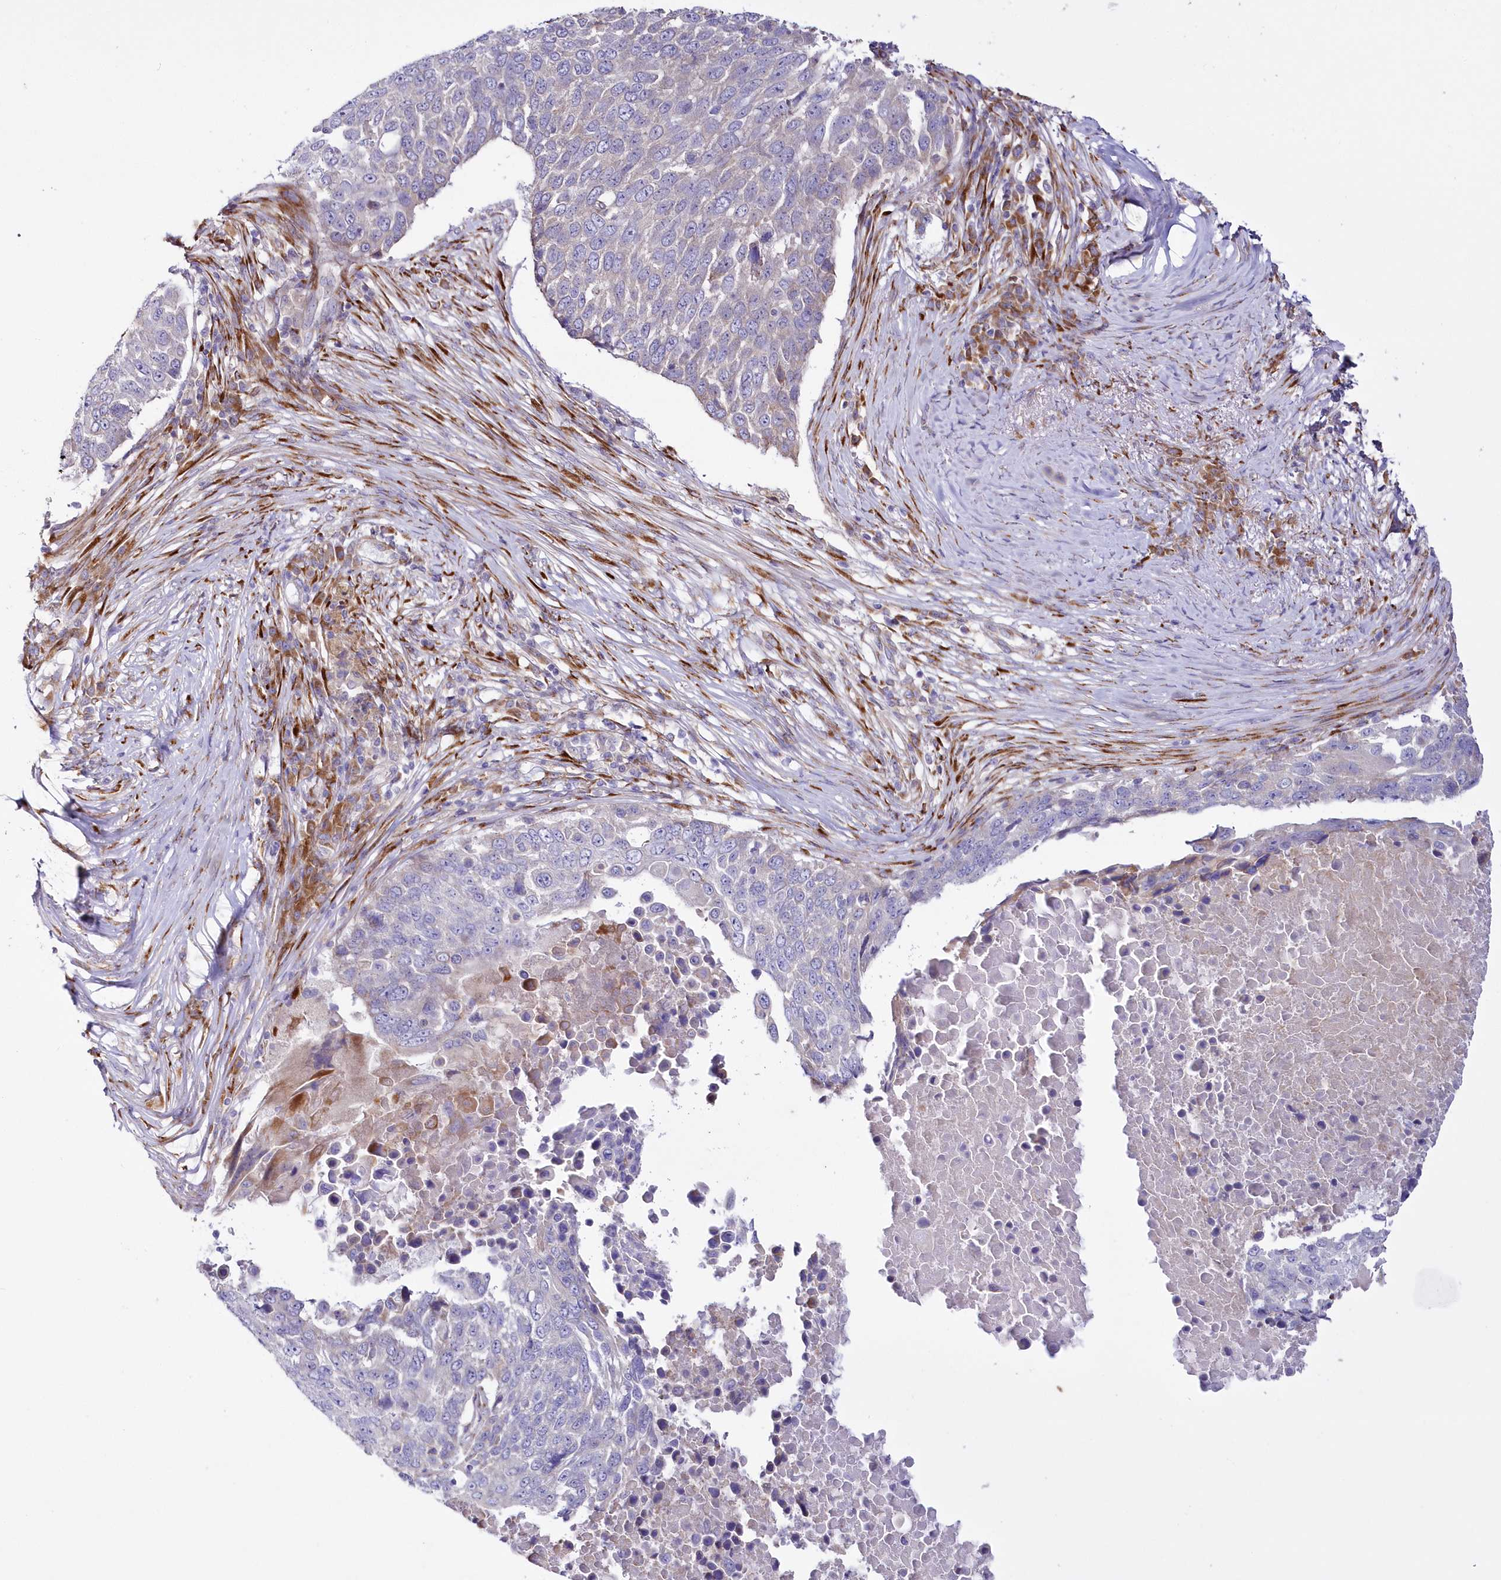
{"staining": {"intensity": "negative", "quantity": "none", "location": "none"}, "tissue": "lung cancer", "cell_type": "Tumor cells", "image_type": "cancer", "snomed": [{"axis": "morphology", "description": "Squamous cell carcinoma, NOS"}, {"axis": "topography", "description": "Lung"}], "caption": "High magnification brightfield microscopy of lung cancer (squamous cell carcinoma) stained with DAB (3,3'-diaminobenzidine) (brown) and counterstained with hematoxylin (blue): tumor cells show no significant staining. The staining was performed using DAB to visualize the protein expression in brown, while the nuclei were stained in blue with hematoxylin (Magnification: 20x).", "gene": "ARFGEF3", "patient": {"sex": "male", "age": 66}}